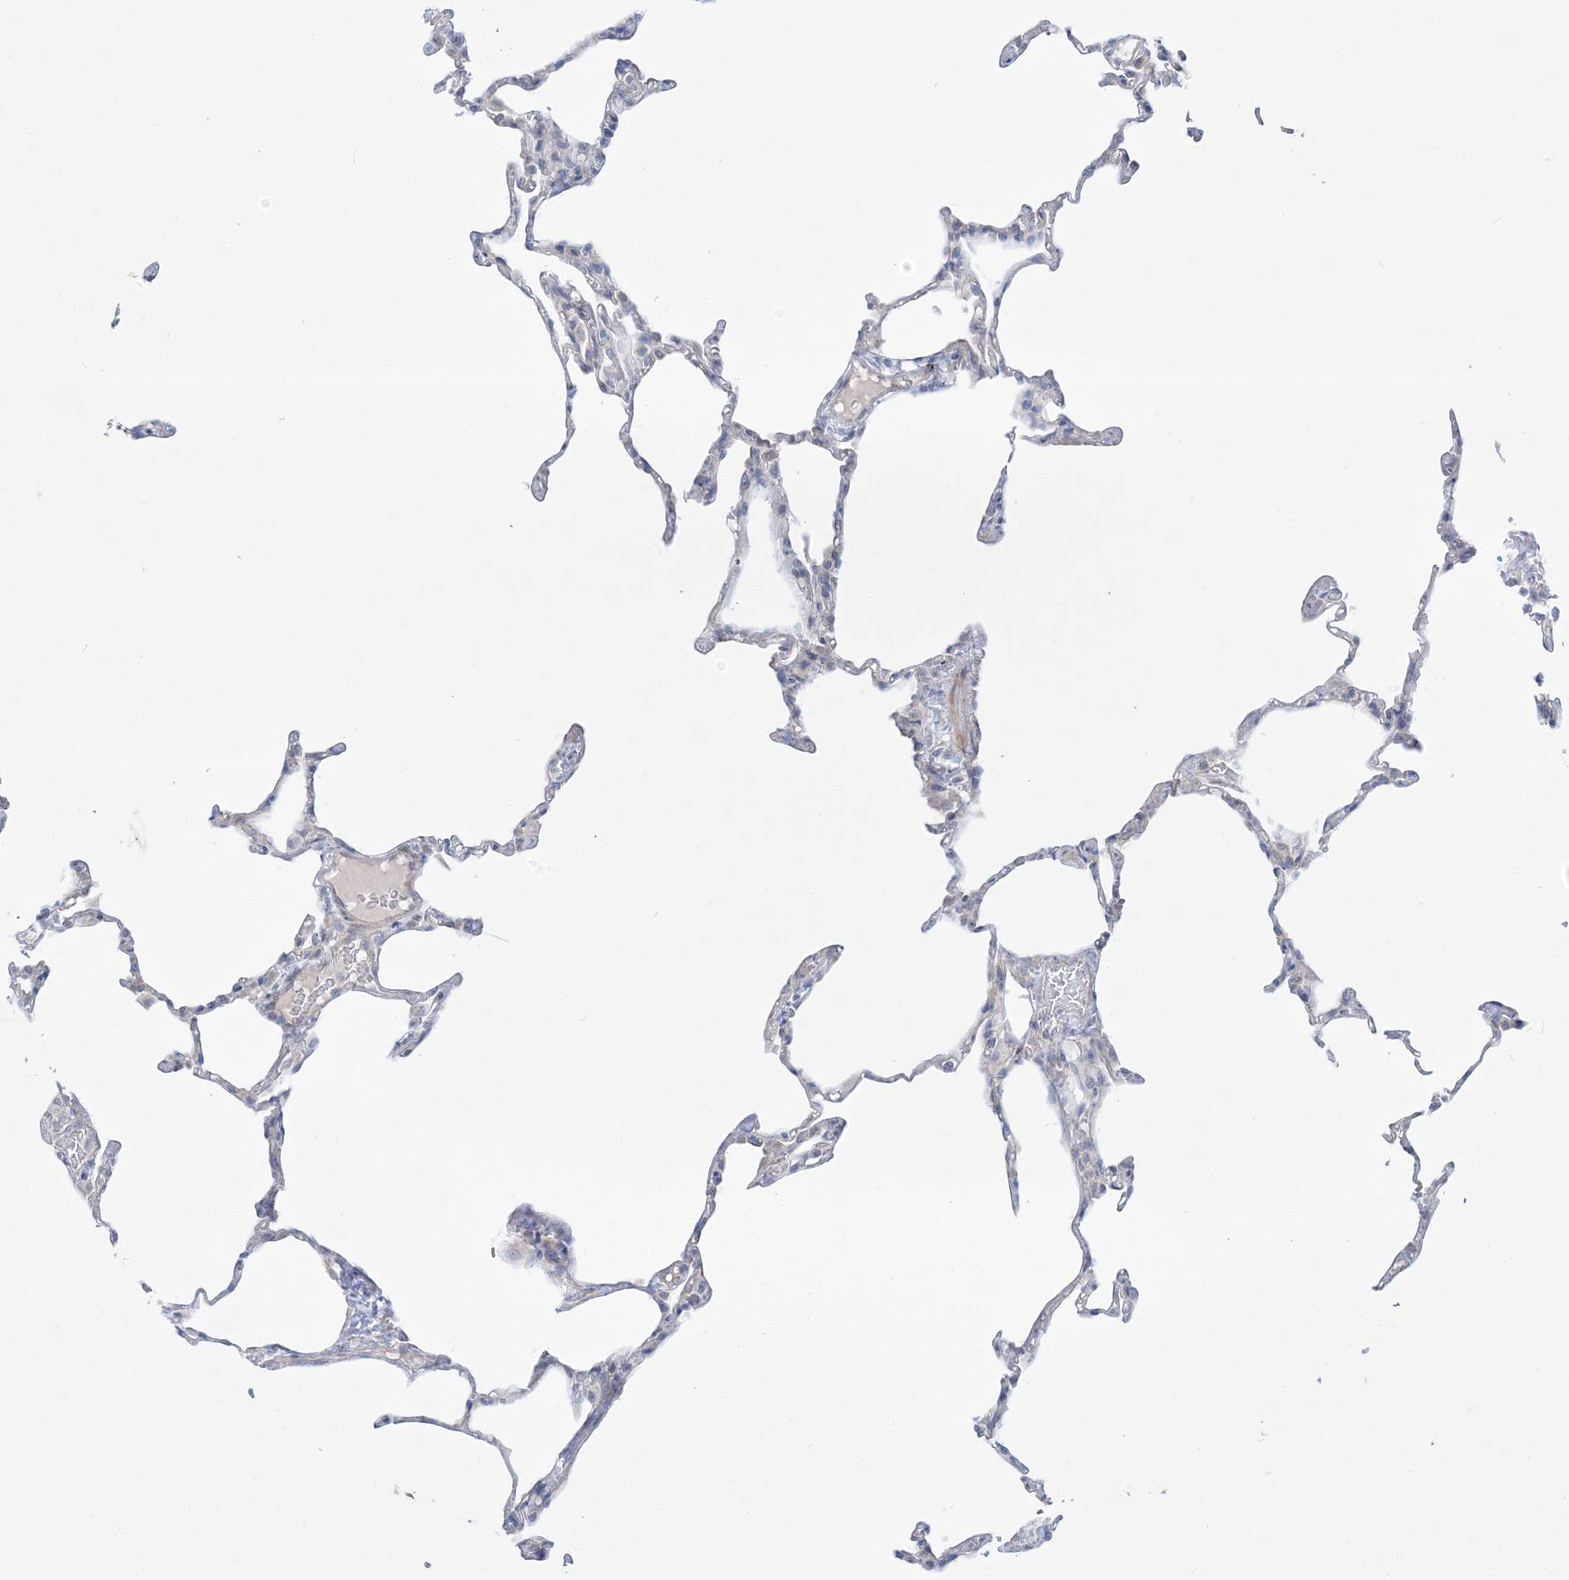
{"staining": {"intensity": "negative", "quantity": "none", "location": "none"}, "tissue": "lung", "cell_type": "Alveolar cells", "image_type": "normal", "snomed": [{"axis": "morphology", "description": "Normal tissue, NOS"}, {"axis": "topography", "description": "Lung"}], "caption": "Immunohistochemistry (IHC) photomicrograph of unremarkable human lung stained for a protein (brown), which demonstrates no staining in alveolar cells.", "gene": "FAM184A", "patient": {"sex": "male", "age": 20}}